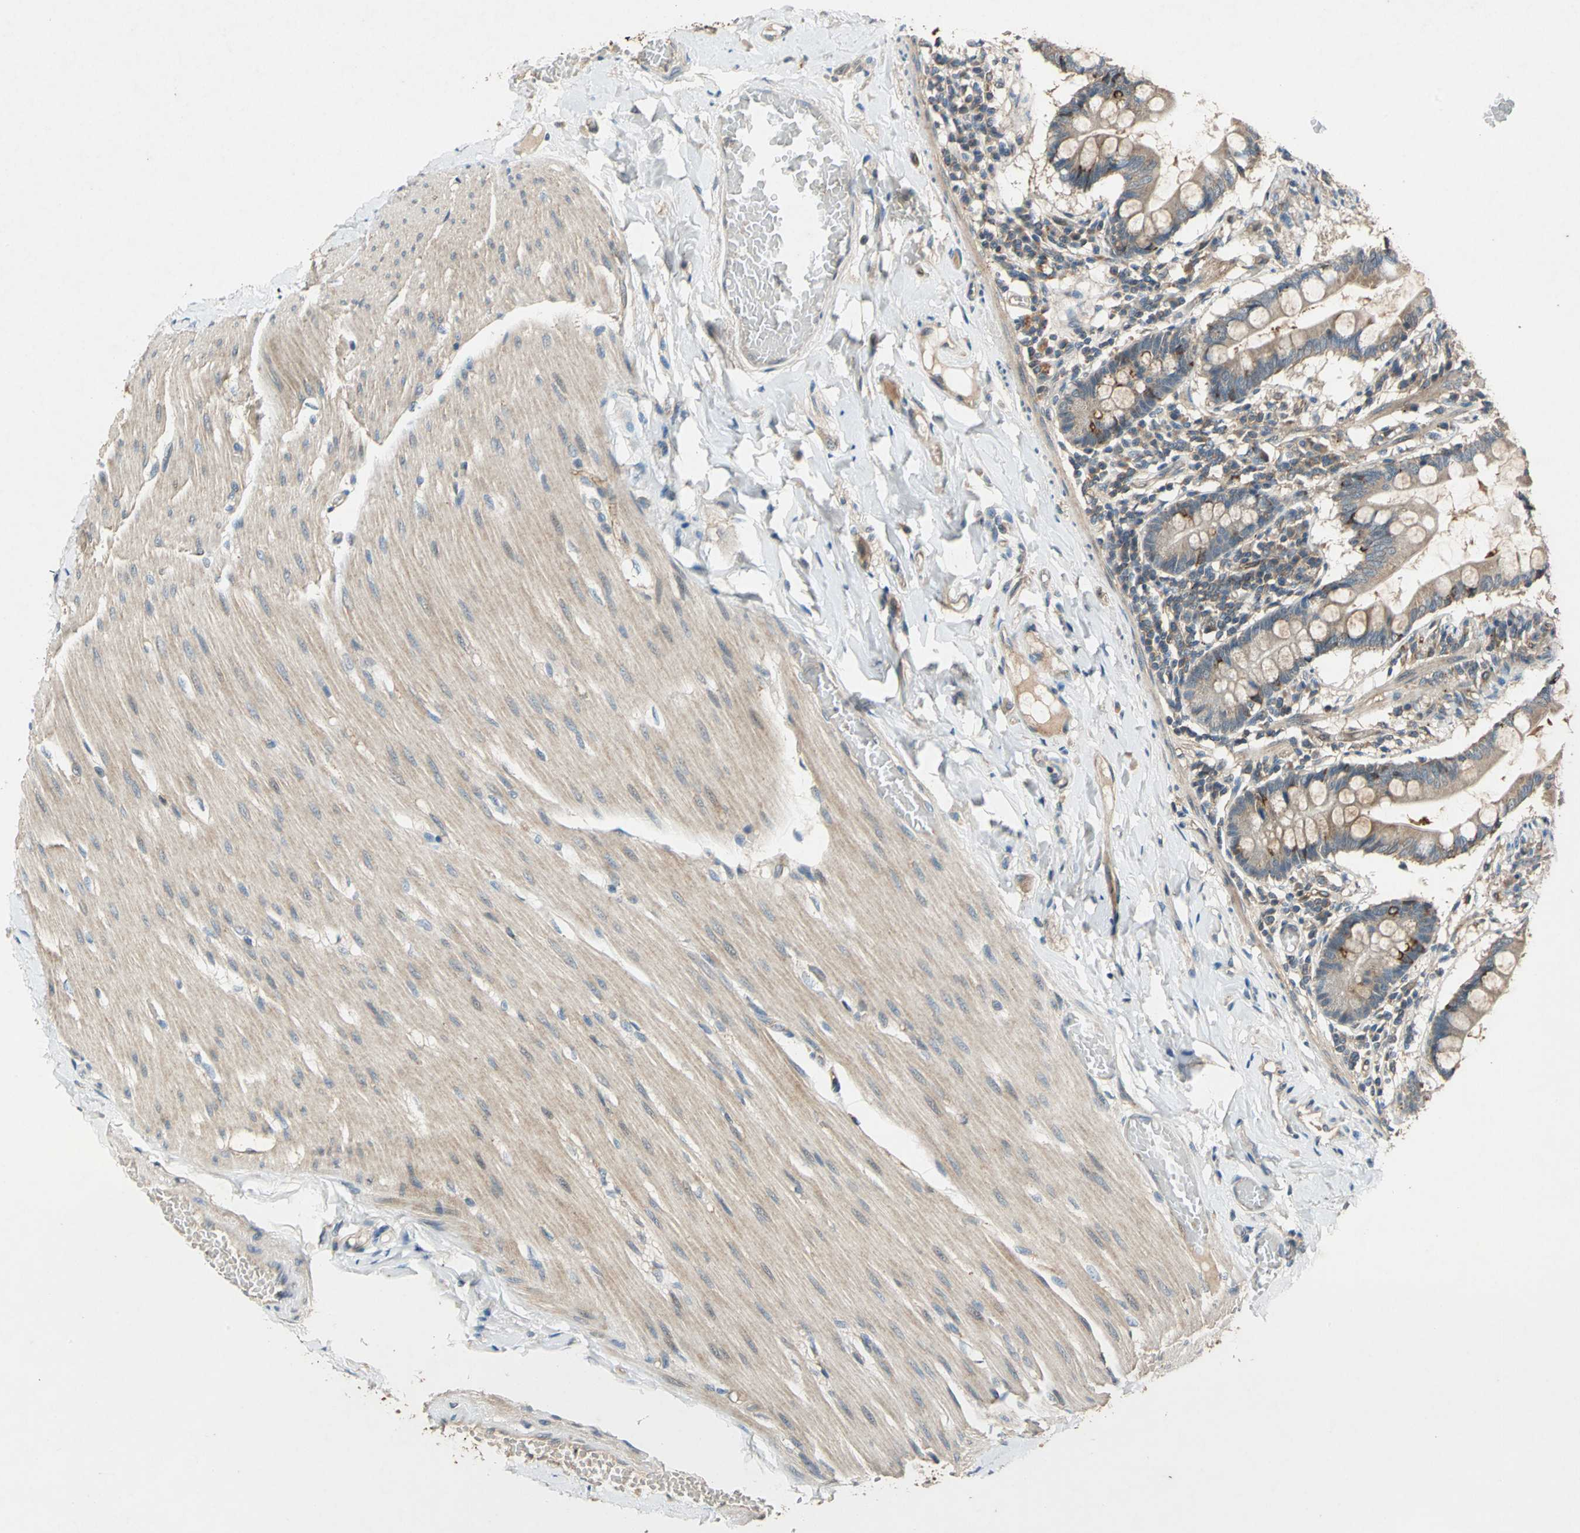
{"staining": {"intensity": "moderate", "quantity": ">75%", "location": "cytoplasmic/membranous"}, "tissue": "small intestine", "cell_type": "Glandular cells", "image_type": "normal", "snomed": [{"axis": "morphology", "description": "Normal tissue, NOS"}, {"axis": "topography", "description": "Small intestine"}], "caption": "Immunohistochemistry image of unremarkable human small intestine stained for a protein (brown), which demonstrates medium levels of moderate cytoplasmic/membranous expression in about >75% of glandular cells.", "gene": "EMCN", "patient": {"sex": "male", "age": 41}}